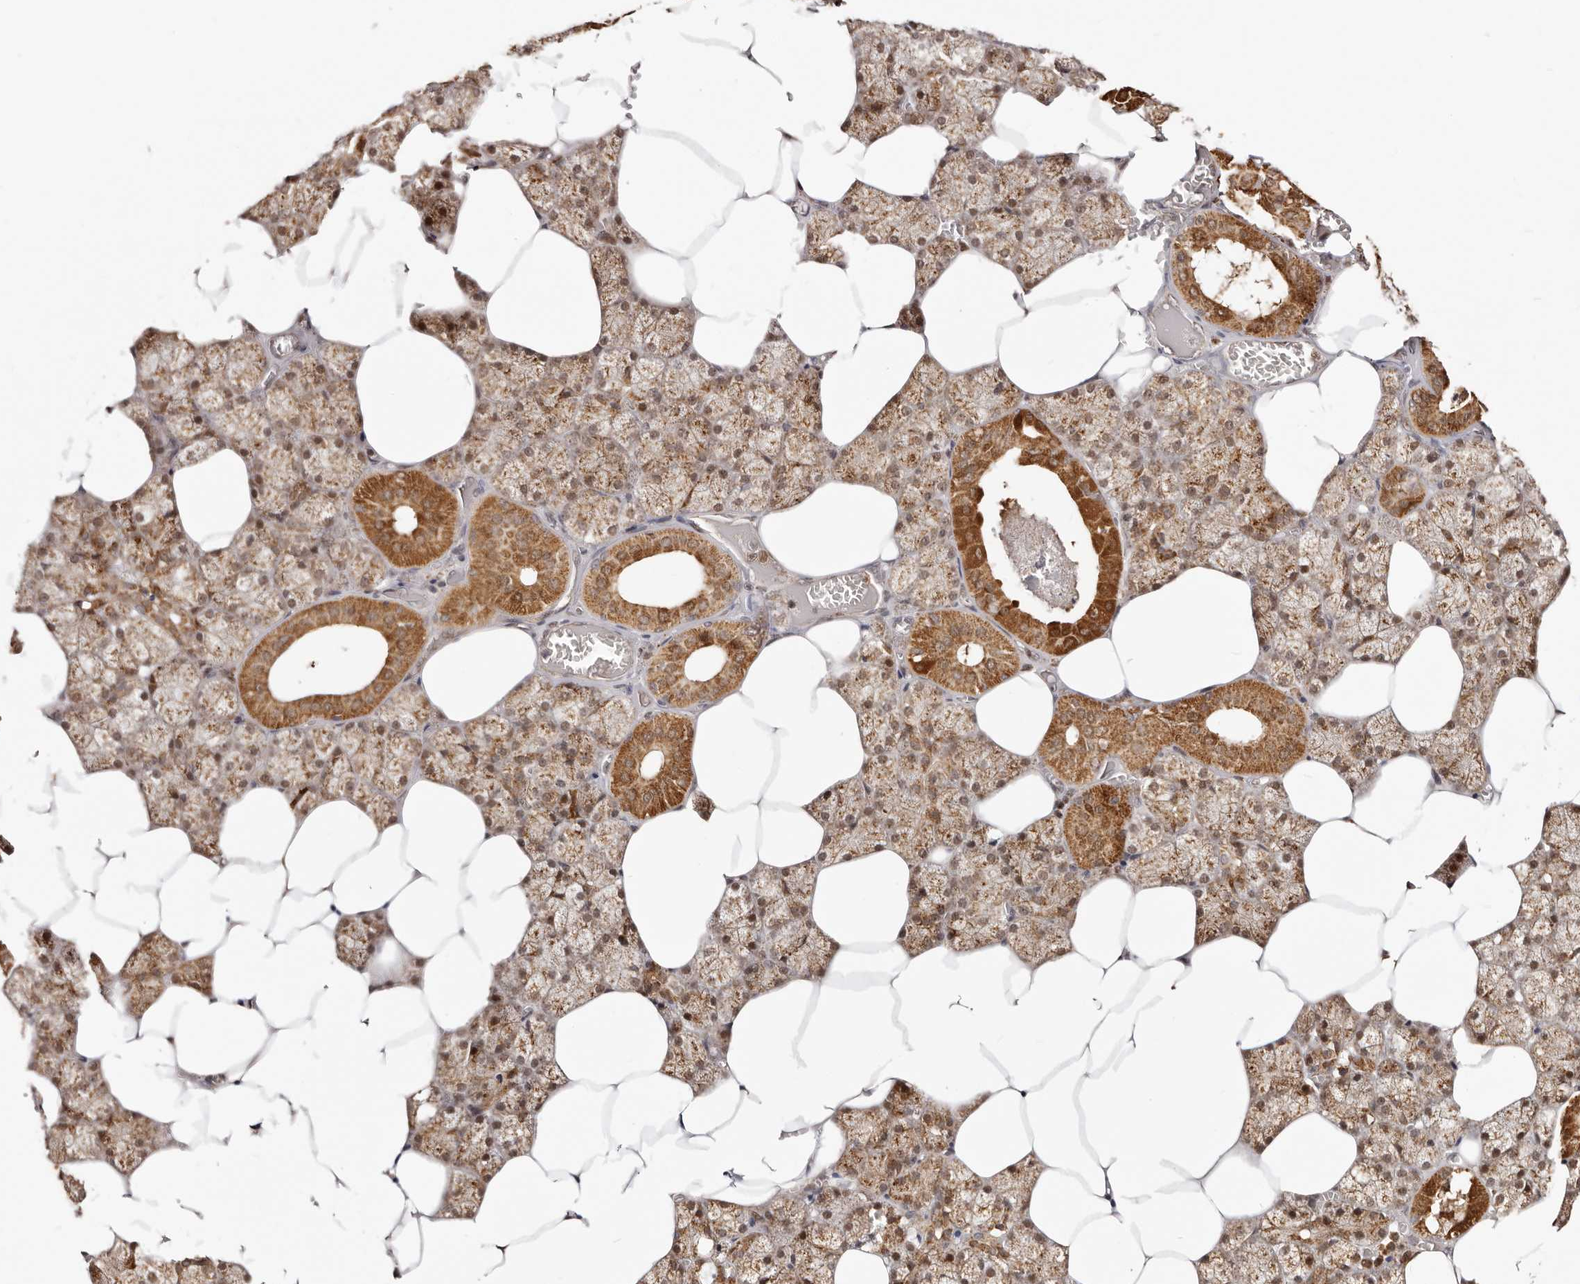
{"staining": {"intensity": "strong", "quantity": "25%-75%", "location": "cytoplasmic/membranous,nuclear"}, "tissue": "salivary gland", "cell_type": "Glandular cells", "image_type": "normal", "snomed": [{"axis": "morphology", "description": "Normal tissue, NOS"}, {"axis": "topography", "description": "Salivary gland"}], "caption": "Approximately 25%-75% of glandular cells in benign salivary gland reveal strong cytoplasmic/membranous,nuclear protein expression as visualized by brown immunohistochemical staining.", "gene": "SEC14L1", "patient": {"sex": "male", "age": 62}}